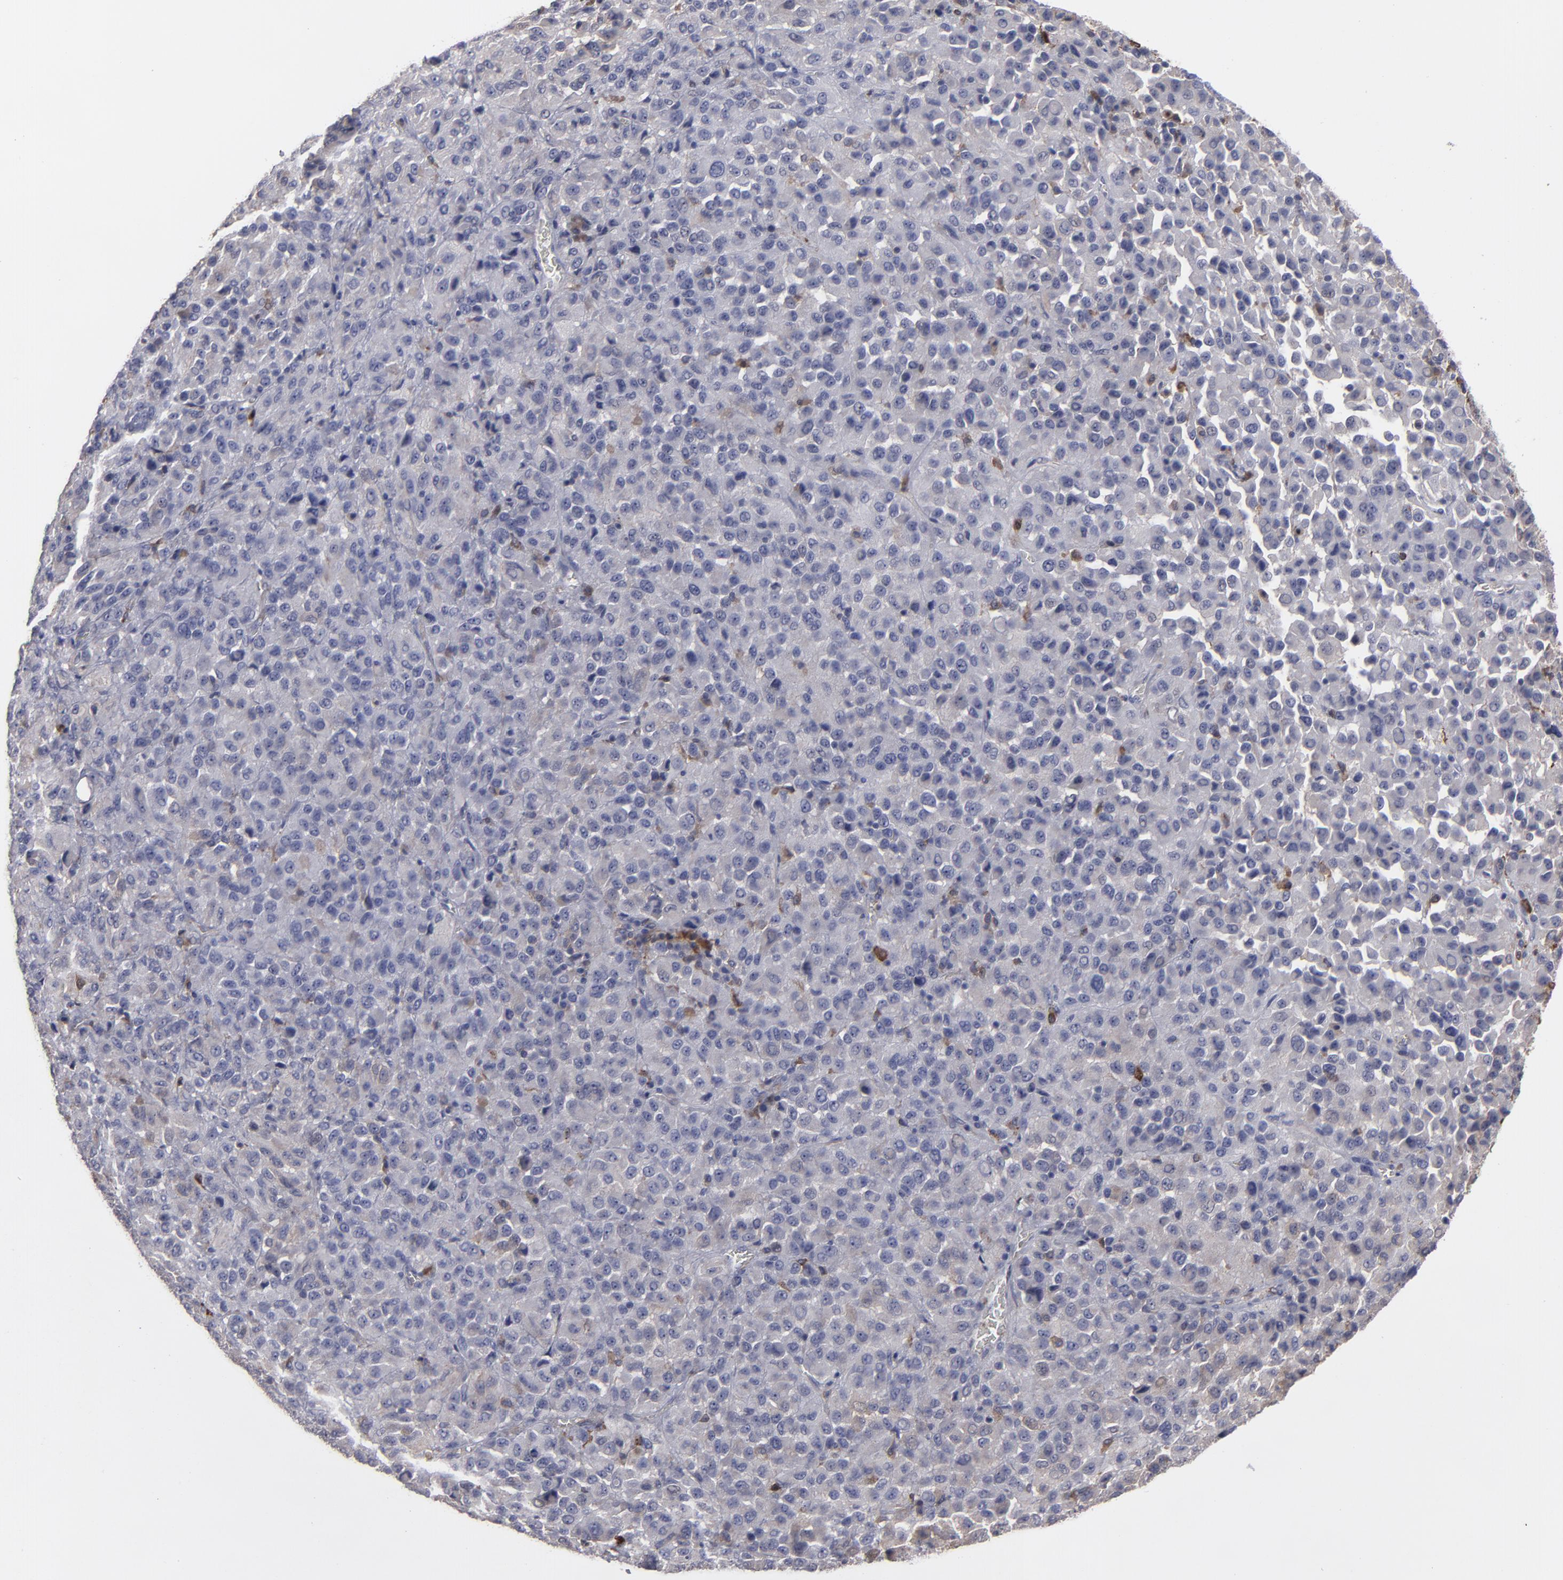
{"staining": {"intensity": "negative", "quantity": "none", "location": "none"}, "tissue": "melanoma", "cell_type": "Tumor cells", "image_type": "cancer", "snomed": [{"axis": "morphology", "description": "Malignant melanoma, Metastatic site"}, {"axis": "topography", "description": "Lung"}], "caption": "Malignant melanoma (metastatic site) was stained to show a protein in brown. There is no significant staining in tumor cells.", "gene": "ODC1", "patient": {"sex": "male", "age": 64}}